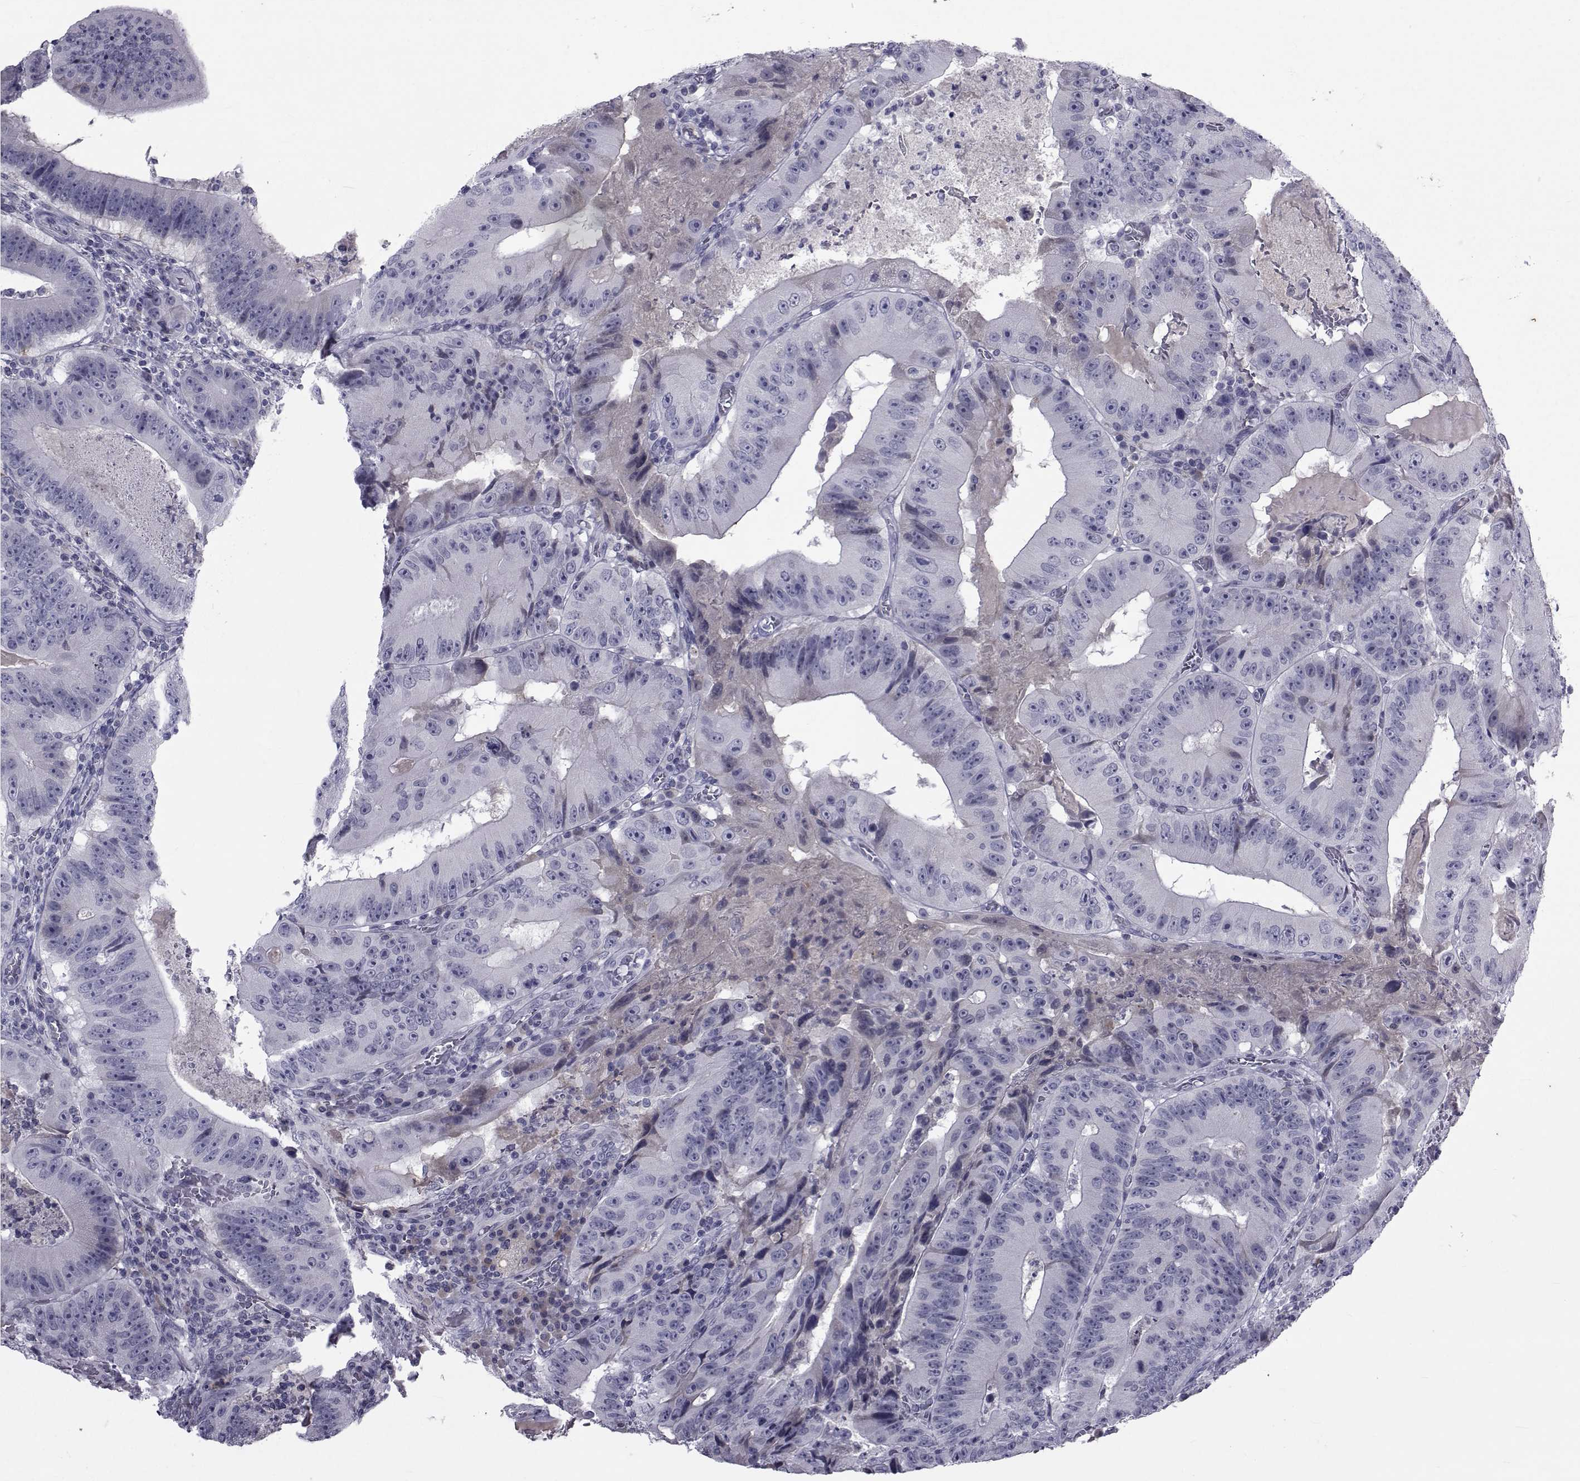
{"staining": {"intensity": "negative", "quantity": "none", "location": "none"}, "tissue": "colorectal cancer", "cell_type": "Tumor cells", "image_type": "cancer", "snomed": [{"axis": "morphology", "description": "Adenocarcinoma, NOS"}, {"axis": "topography", "description": "Colon"}], "caption": "An immunohistochemistry (IHC) histopathology image of colorectal adenocarcinoma is shown. There is no staining in tumor cells of colorectal adenocarcinoma.", "gene": "PAX2", "patient": {"sex": "female", "age": 86}}